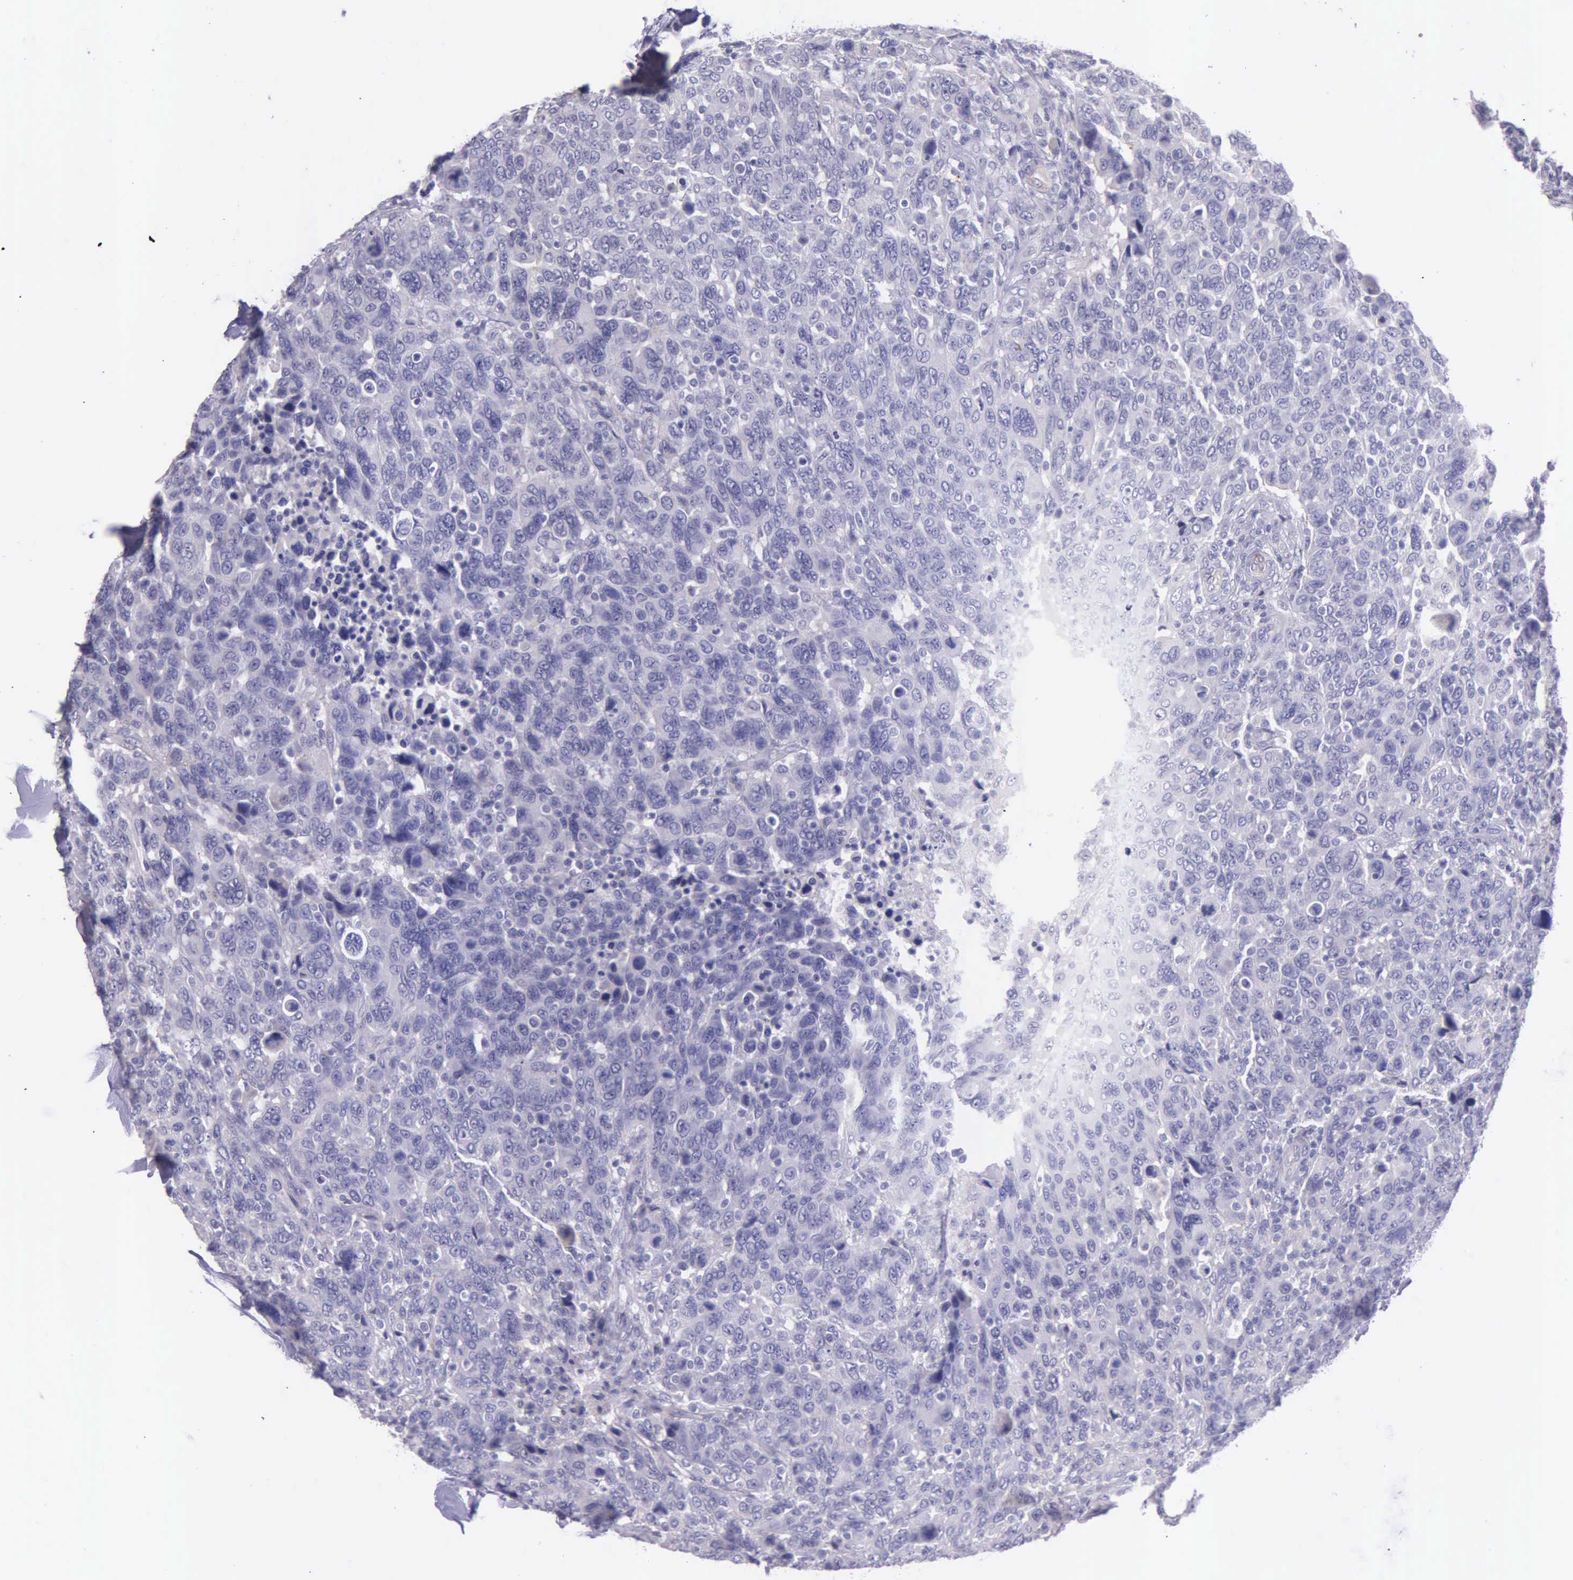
{"staining": {"intensity": "negative", "quantity": "none", "location": "none"}, "tissue": "breast cancer", "cell_type": "Tumor cells", "image_type": "cancer", "snomed": [{"axis": "morphology", "description": "Duct carcinoma"}, {"axis": "topography", "description": "Breast"}], "caption": "Immunohistochemical staining of human breast invasive ductal carcinoma displays no significant positivity in tumor cells.", "gene": "THSD7A", "patient": {"sex": "female", "age": 37}}